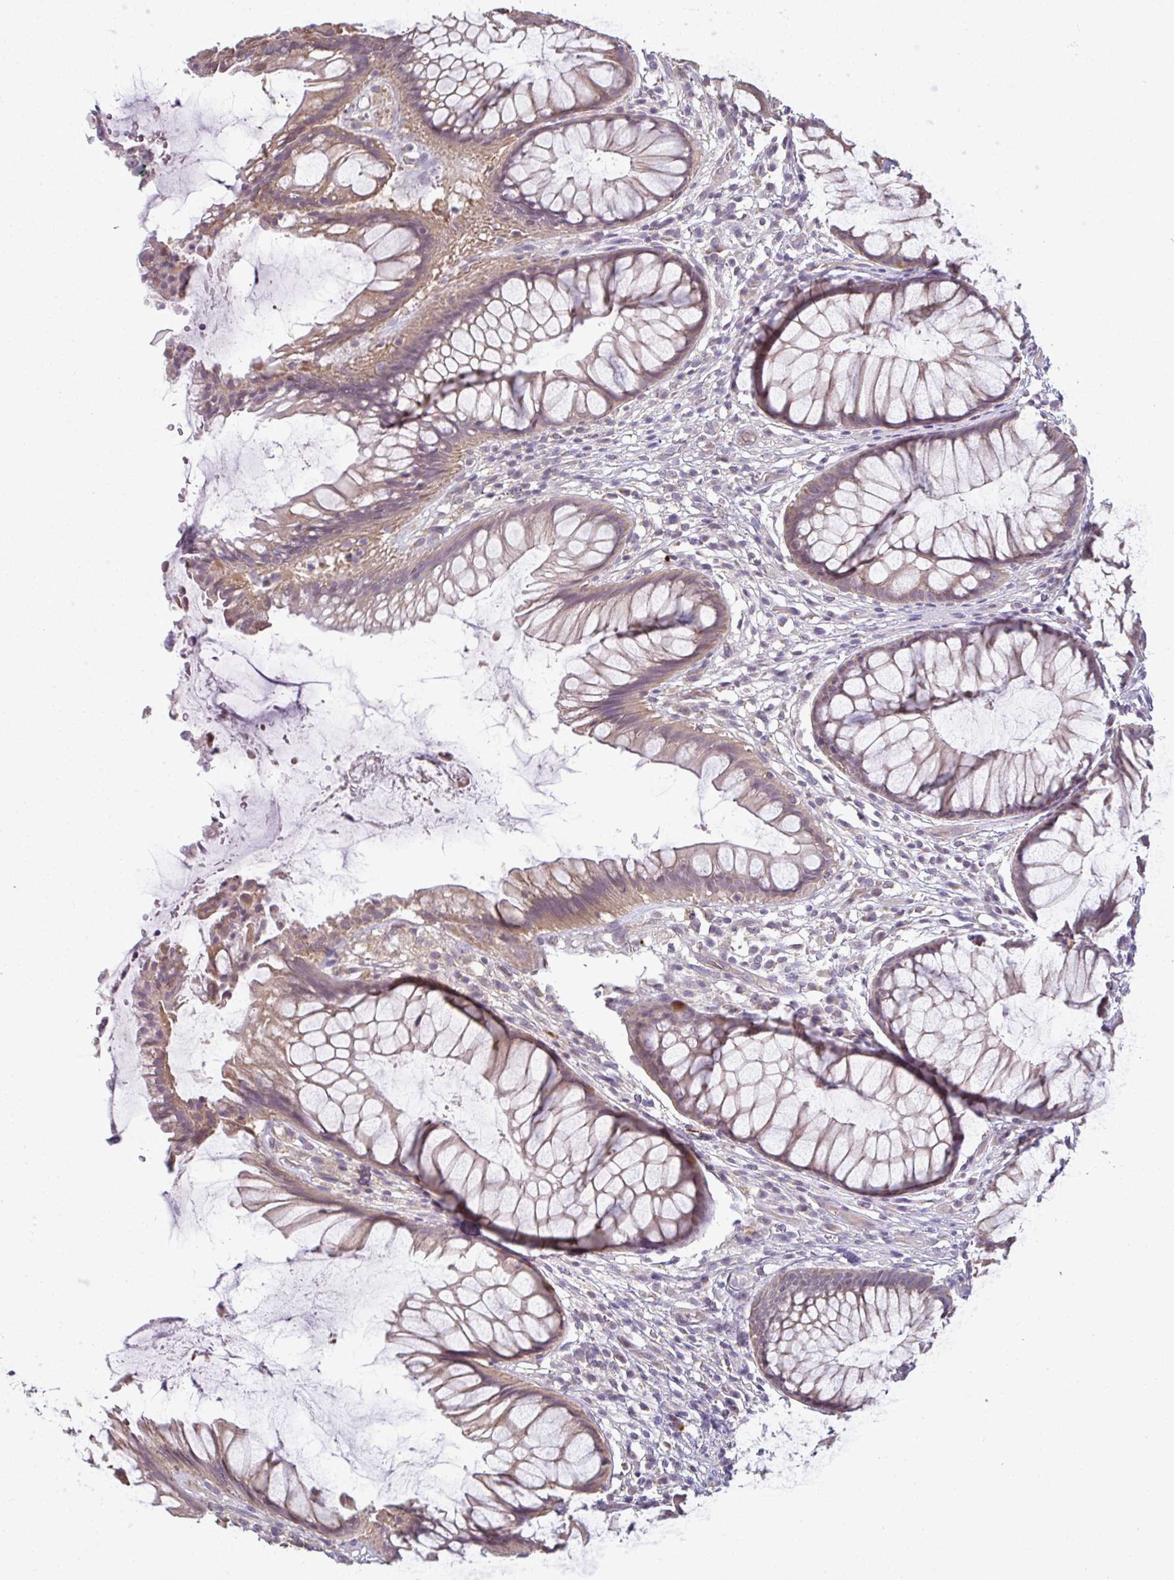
{"staining": {"intensity": "weak", "quantity": ">75%", "location": "cytoplasmic/membranous"}, "tissue": "rectum", "cell_type": "Glandular cells", "image_type": "normal", "snomed": [{"axis": "morphology", "description": "Normal tissue, NOS"}, {"axis": "topography", "description": "Smooth muscle"}, {"axis": "topography", "description": "Rectum"}], "caption": "IHC of normal human rectum displays low levels of weak cytoplasmic/membranous staining in about >75% of glandular cells.", "gene": "CXCR1", "patient": {"sex": "male", "age": 53}}